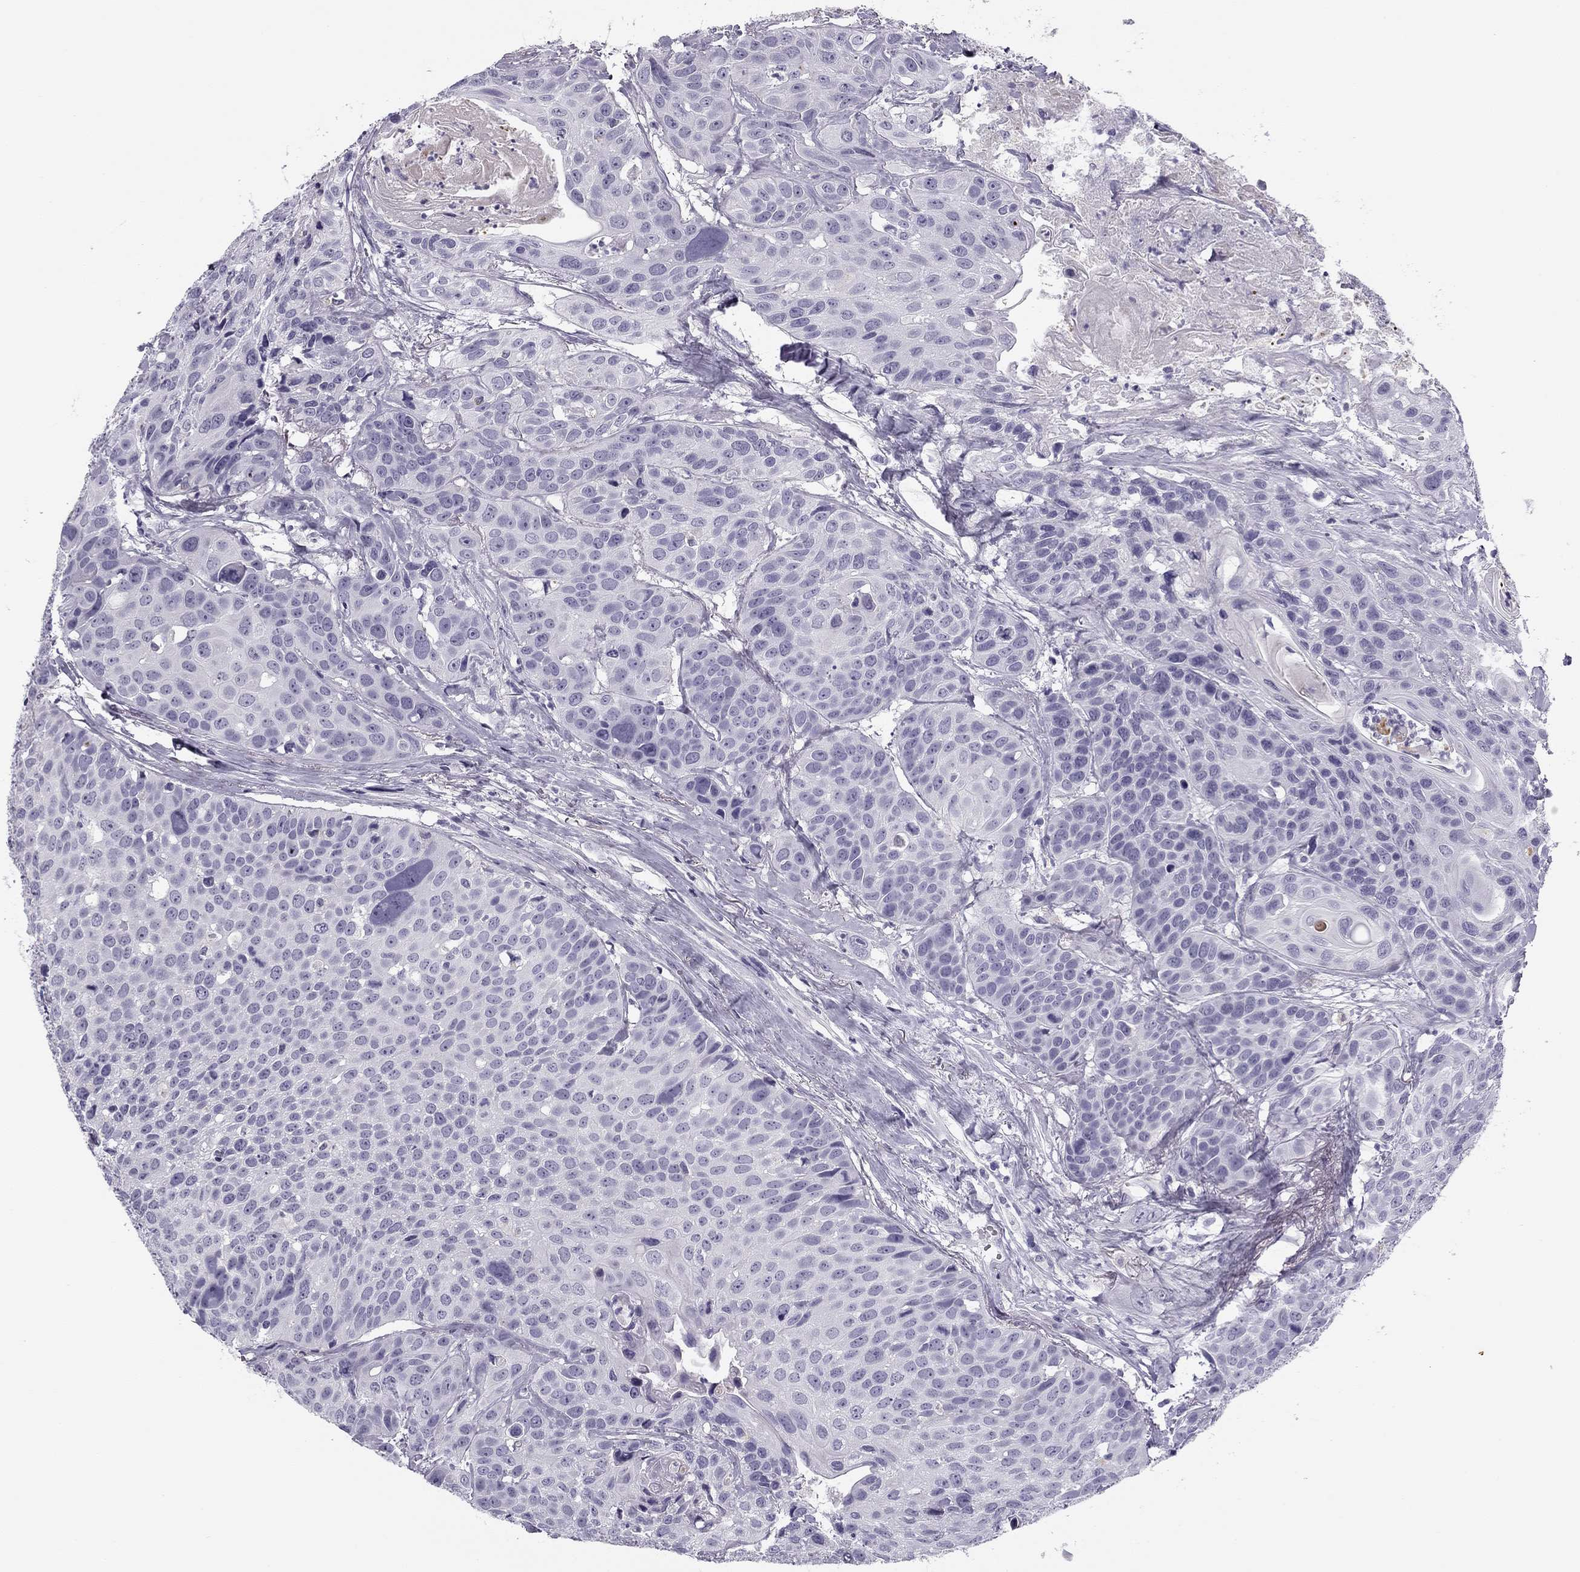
{"staining": {"intensity": "negative", "quantity": "none", "location": "none"}, "tissue": "head and neck cancer", "cell_type": "Tumor cells", "image_type": "cancer", "snomed": [{"axis": "morphology", "description": "Squamous cell carcinoma, NOS"}, {"axis": "topography", "description": "Oral tissue"}, {"axis": "topography", "description": "Head-Neck"}], "caption": "This is an IHC histopathology image of head and neck squamous cell carcinoma. There is no staining in tumor cells.", "gene": "MC5R", "patient": {"sex": "male", "age": 56}}